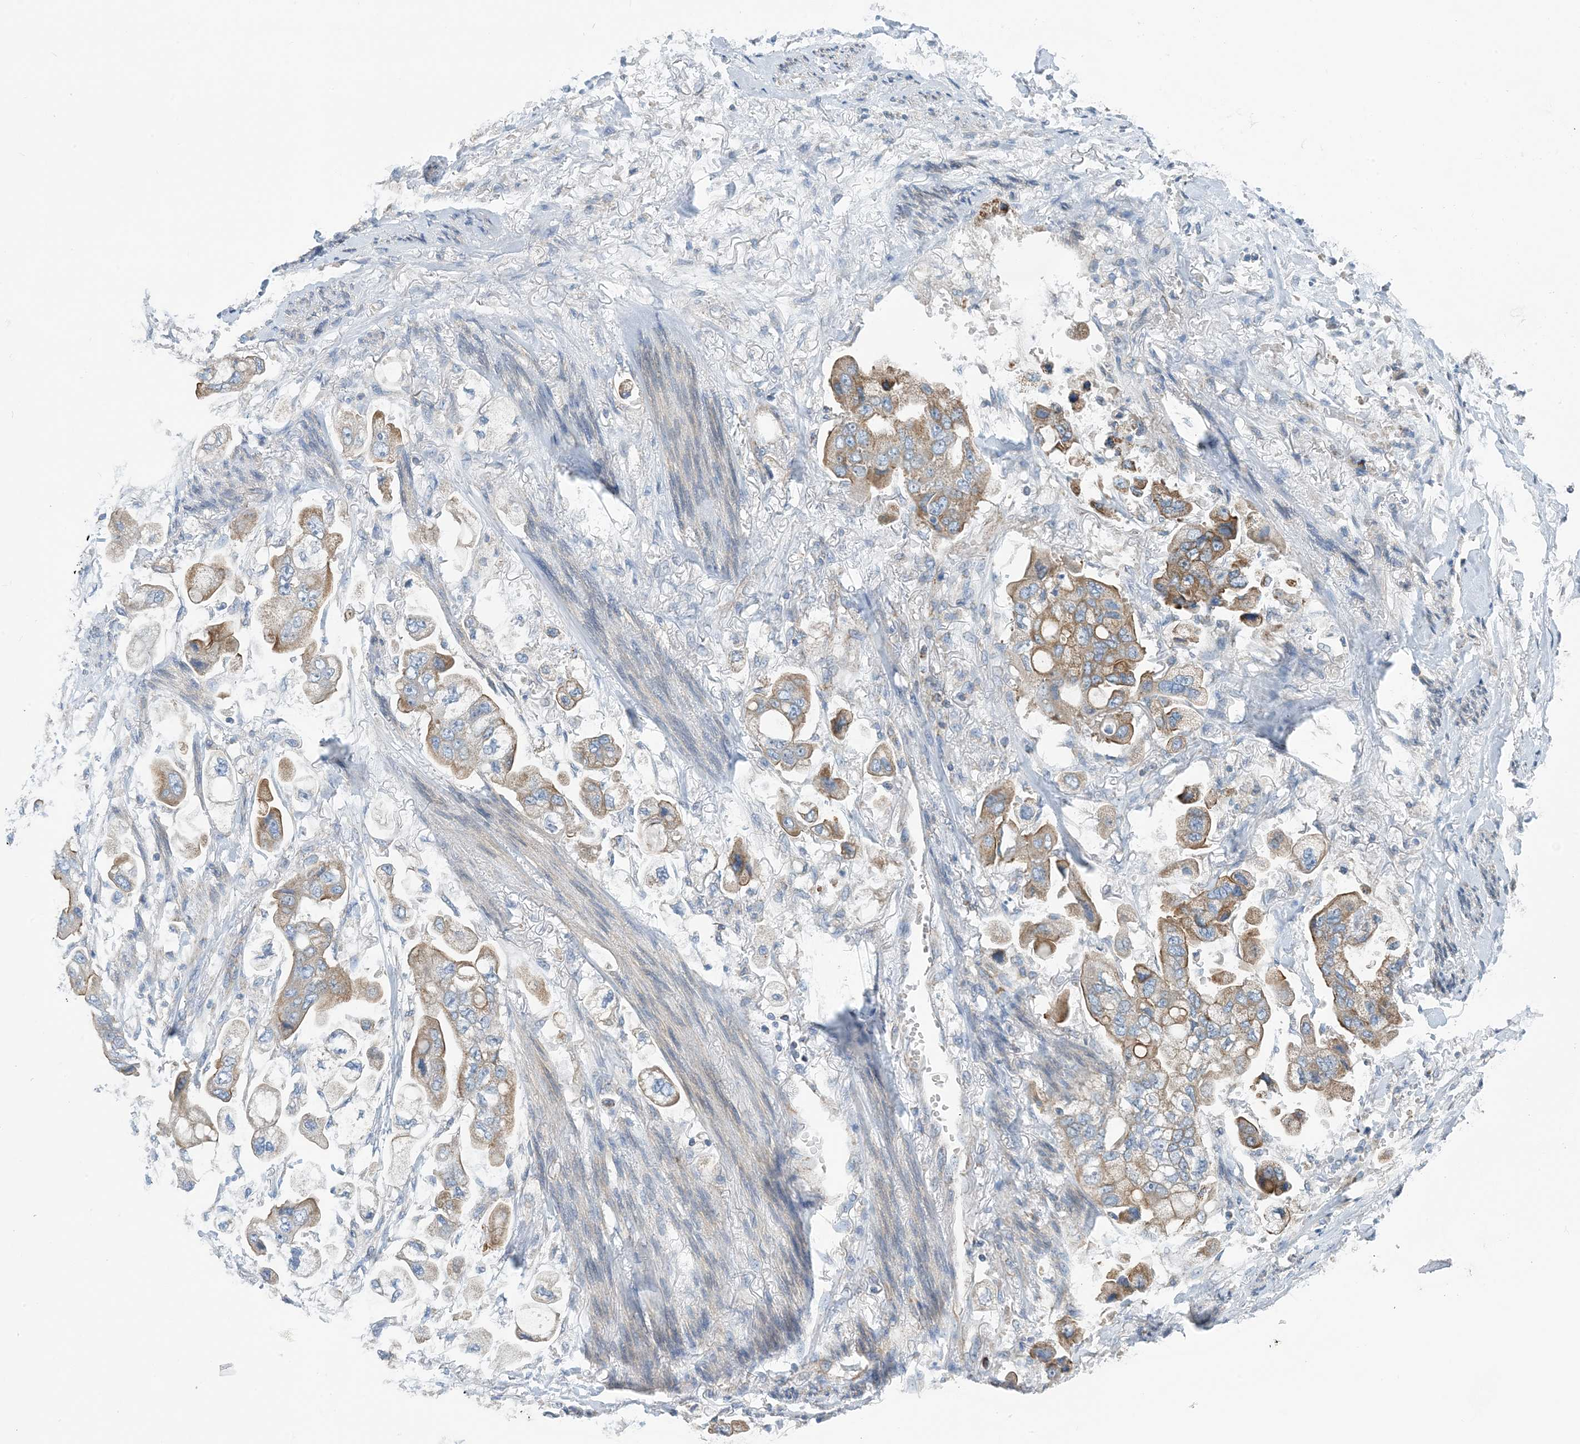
{"staining": {"intensity": "moderate", "quantity": ">75%", "location": "cytoplasmic/membranous"}, "tissue": "stomach cancer", "cell_type": "Tumor cells", "image_type": "cancer", "snomed": [{"axis": "morphology", "description": "Adenocarcinoma, NOS"}, {"axis": "topography", "description": "Stomach"}], "caption": "Stomach cancer (adenocarcinoma) was stained to show a protein in brown. There is medium levels of moderate cytoplasmic/membranous positivity in approximately >75% of tumor cells.", "gene": "PHOSPHO2", "patient": {"sex": "male", "age": 62}}